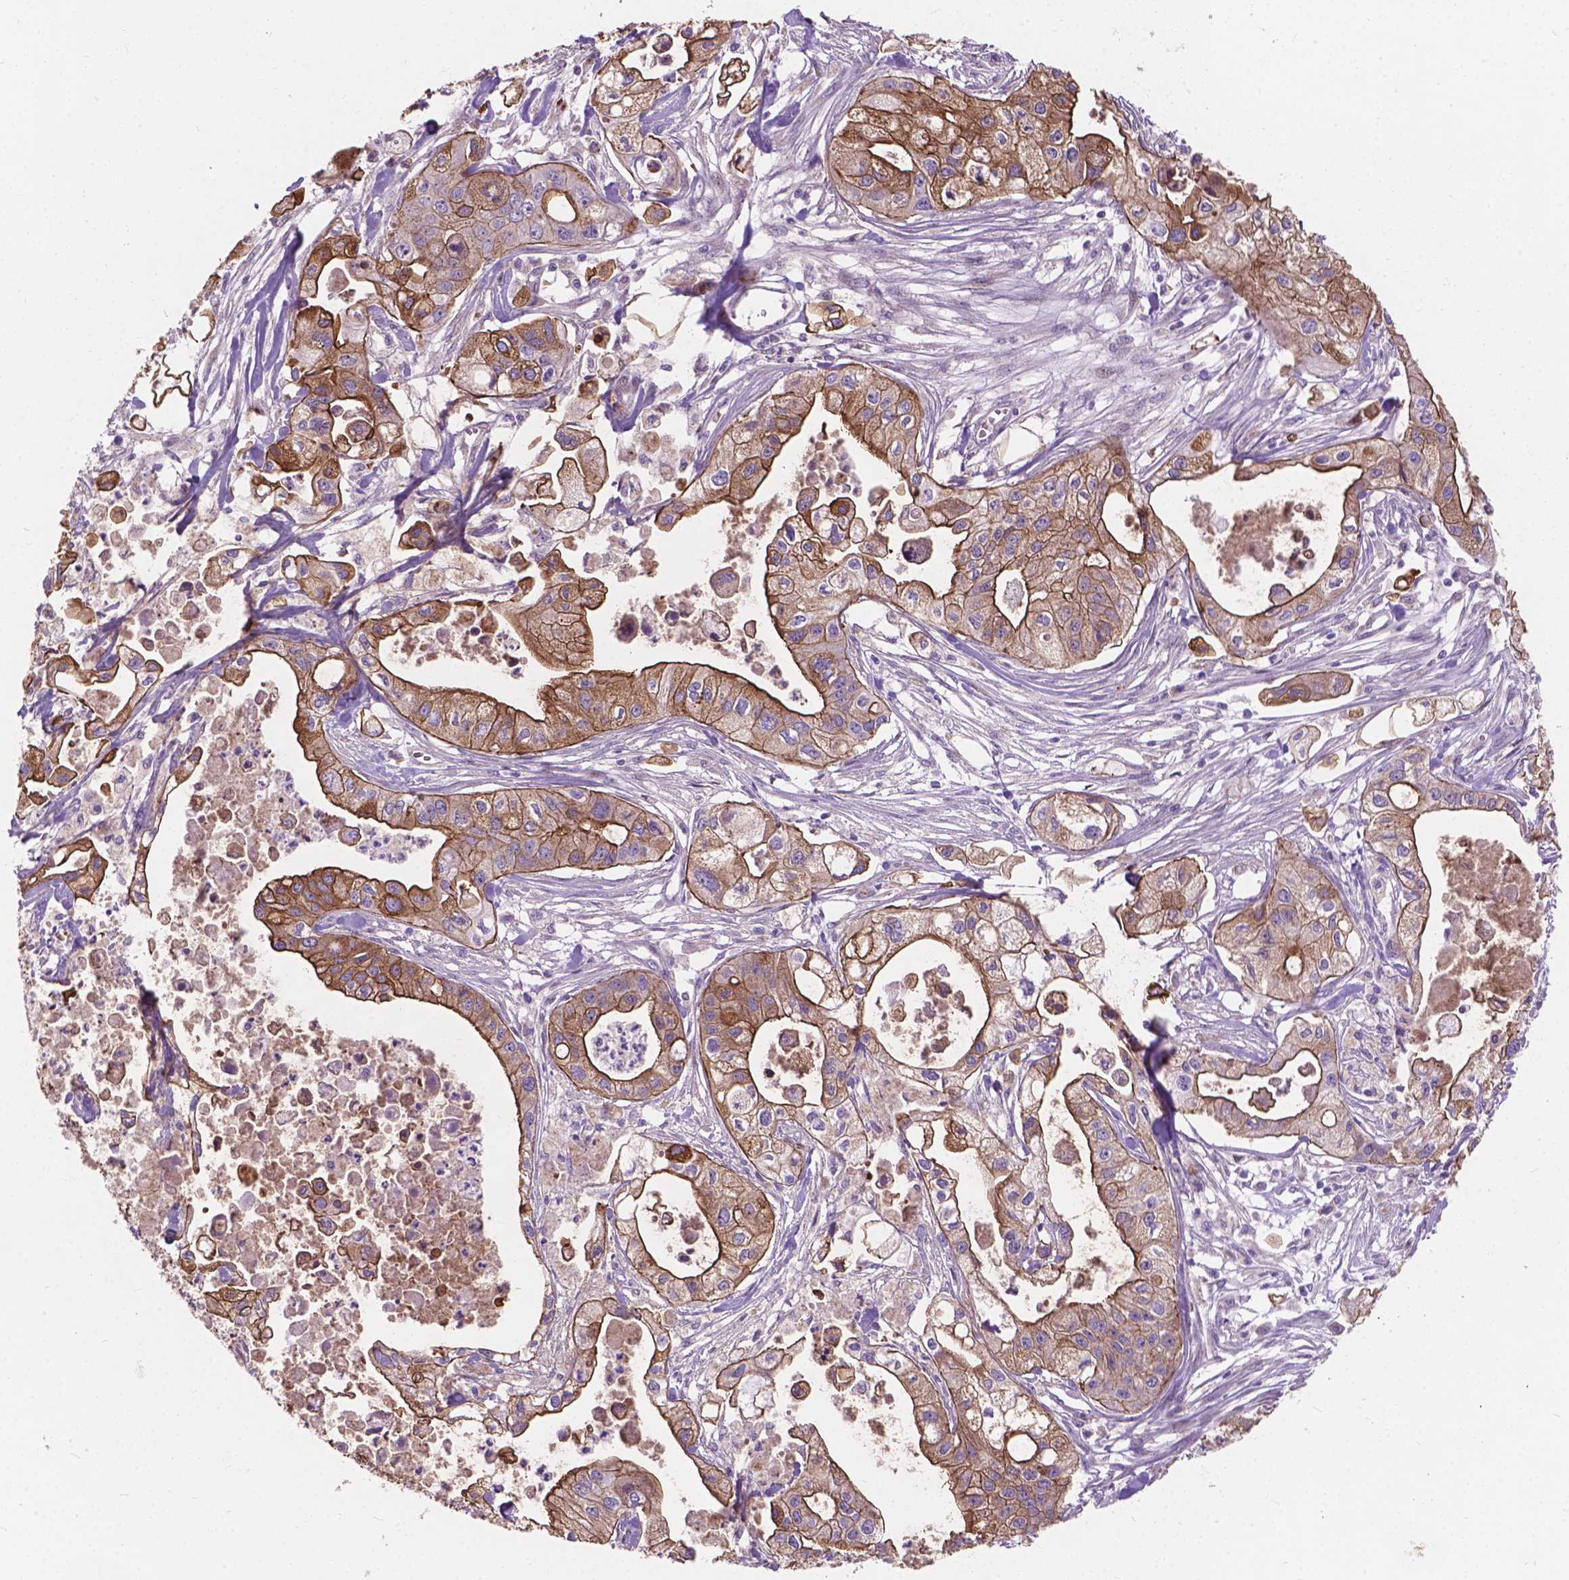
{"staining": {"intensity": "moderate", "quantity": "25%-75%", "location": "cytoplasmic/membranous"}, "tissue": "pancreatic cancer", "cell_type": "Tumor cells", "image_type": "cancer", "snomed": [{"axis": "morphology", "description": "Adenocarcinoma, NOS"}, {"axis": "topography", "description": "Pancreas"}], "caption": "This image reveals immunohistochemistry staining of human pancreatic adenocarcinoma, with medium moderate cytoplasmic/membranous staining in approximately 25%-75% of tumor cells.", "gene": "MYH14", "patient": {"sex": "male", "age": 70}}